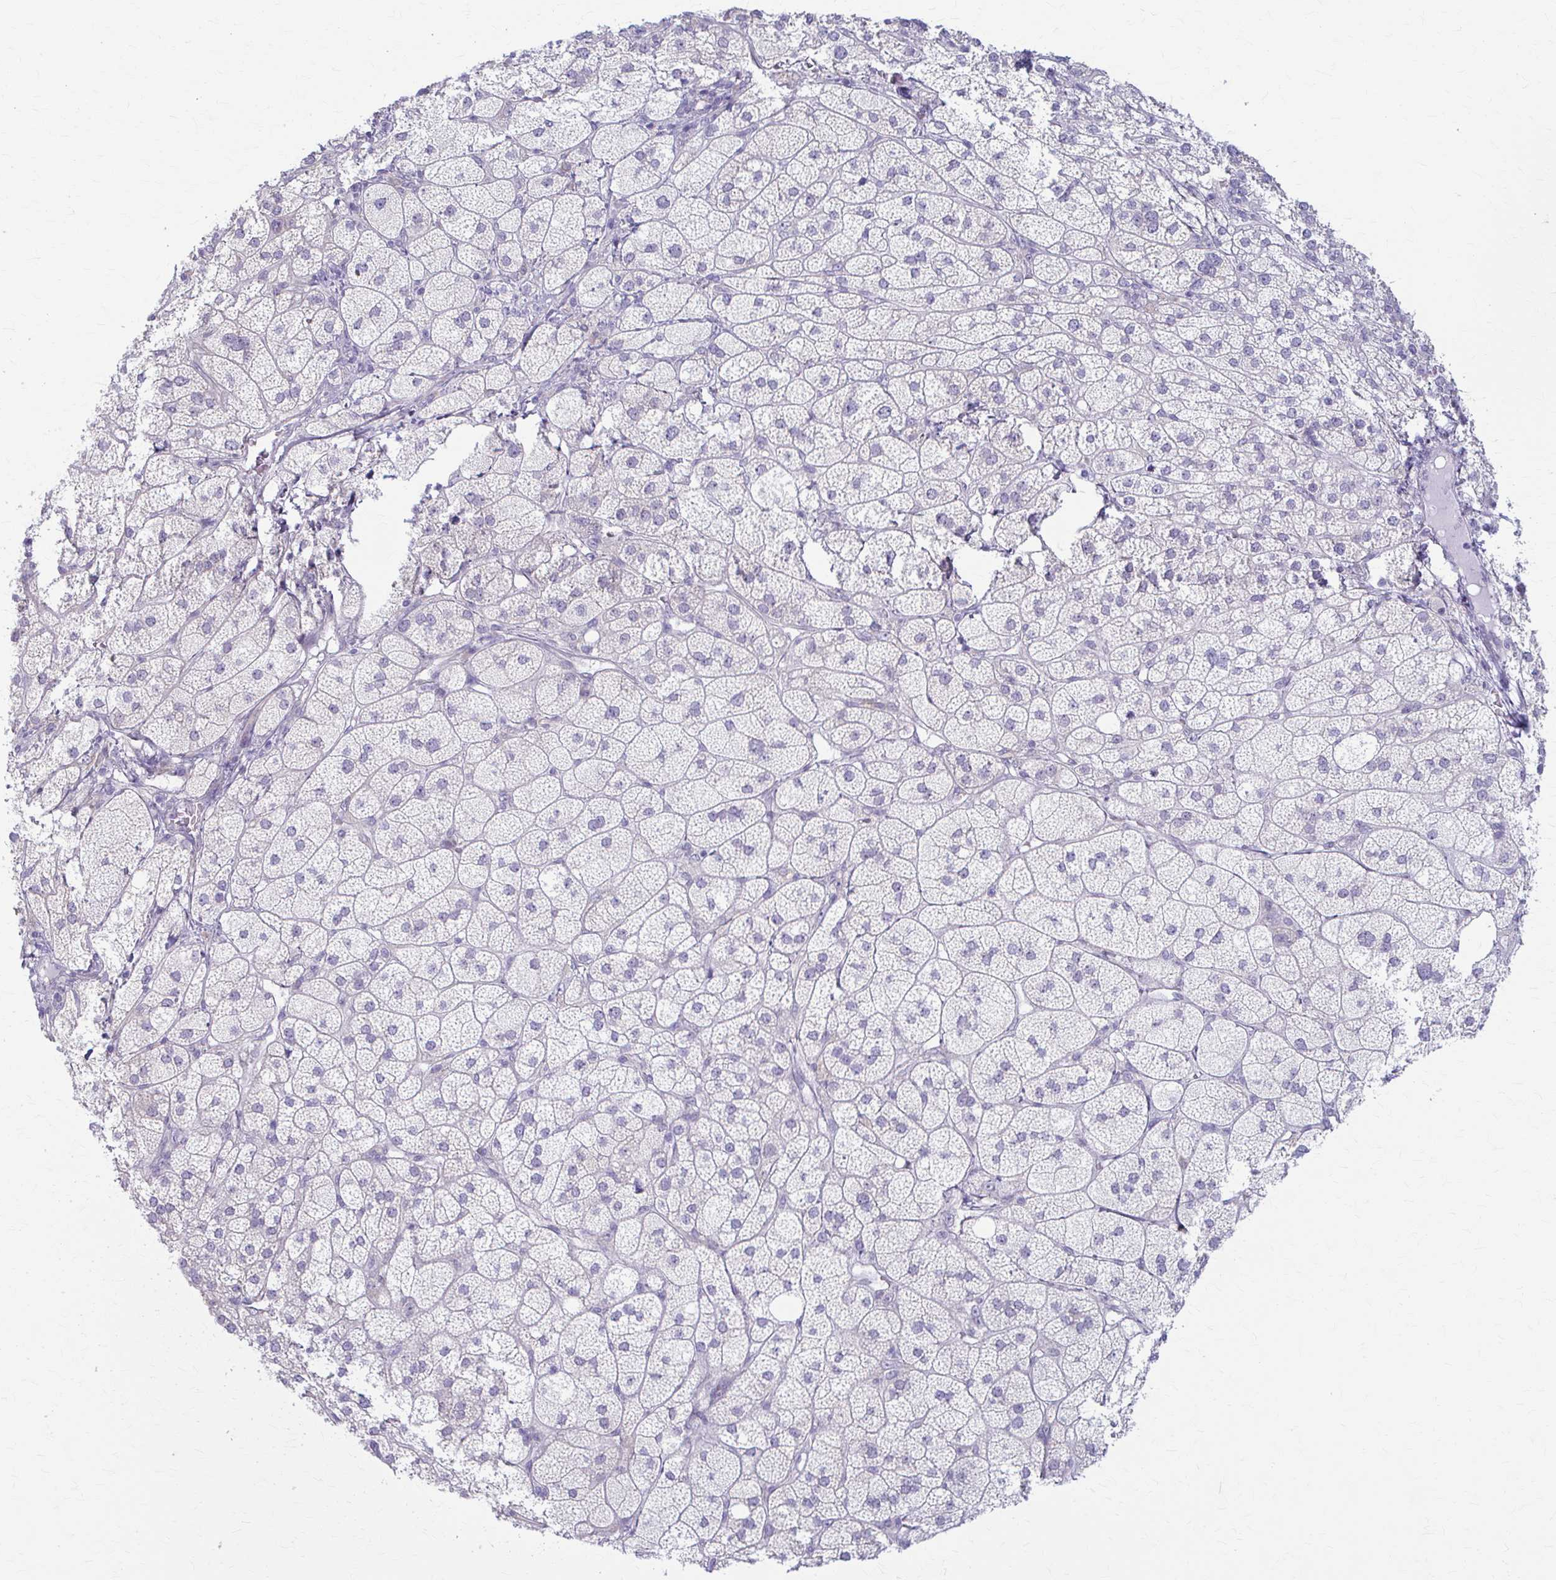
{"staining": {"intensity": "weak", "quantity": "<25%", "location": "cytoplasmic/membranous"}, "tissue": "adrenal gland", "cell_type": "Glandular cells", "image_type": "normal", "snomed": [{"axis": "morphology", "description": "Normal tissue, NOS"}, {"axis": "topography", "description": "Adrenal gland"}], "caption": "Glandular cells show no significant positivity in unremarkable adrenal gland.", "gene": "PRKRA", "patient": {"sex": "female", "age": 60}}